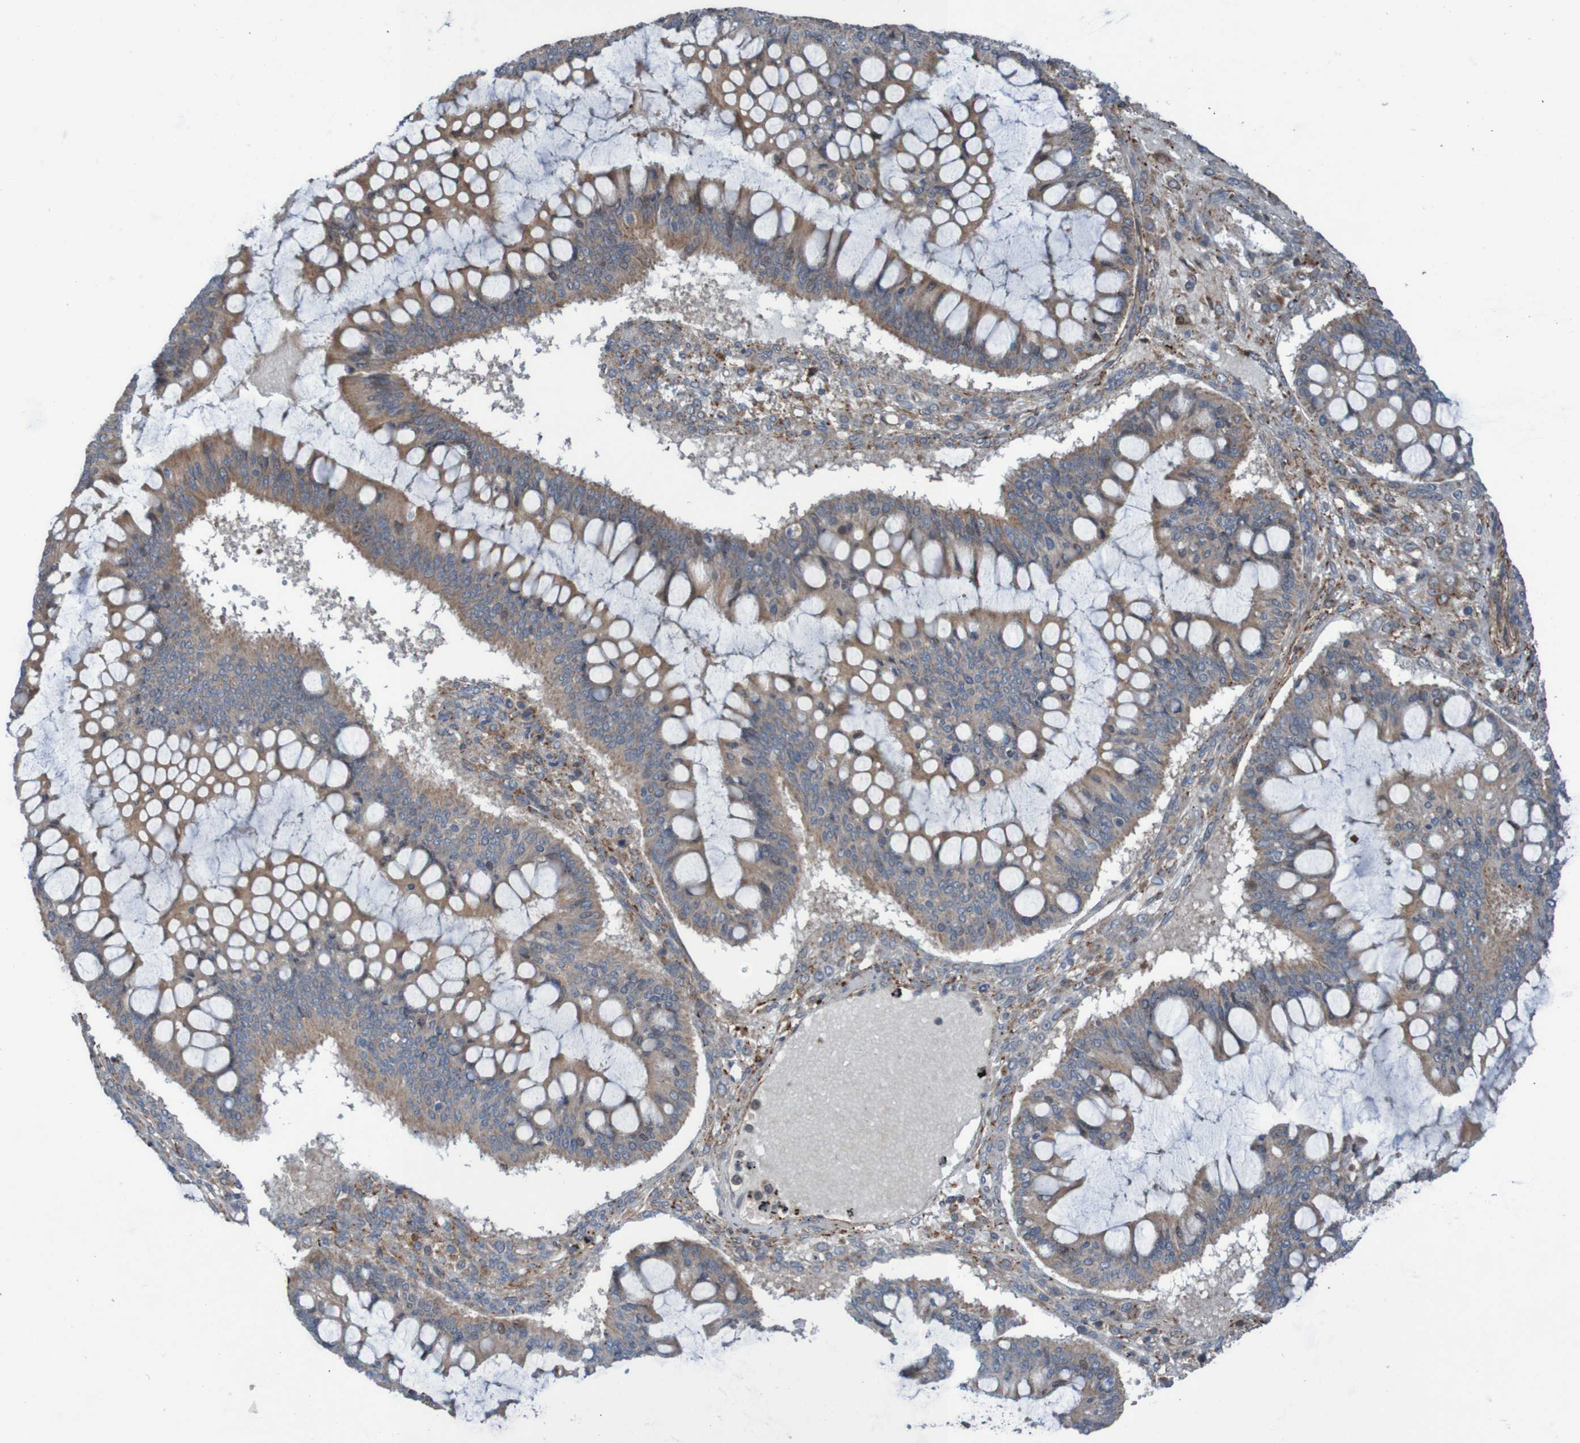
{"staining": {"intensity": "moderate", "quantity": ">75%", "location": "cytoplasmic/membranous,nuclear"}, "tissue": "ovarian cancer", "cell_type": "Tumor cells", "image_type": "cancer", "snomed": [{"axis": "morphology", "description": "Cystadenocarcinoma, mucinous, NOS"}, {"axis": "topography", "description": "Ovary"}], "caption": "Tumor cells demonstrate medium levels of moderate cytoplasmic/membranous and nuclear positivity in approximately >75% of cells in human ovarian mucinous cystadenocarcinoma.", "gene": "PDGFB", "patient": {"sex": "female", "age": 73}}